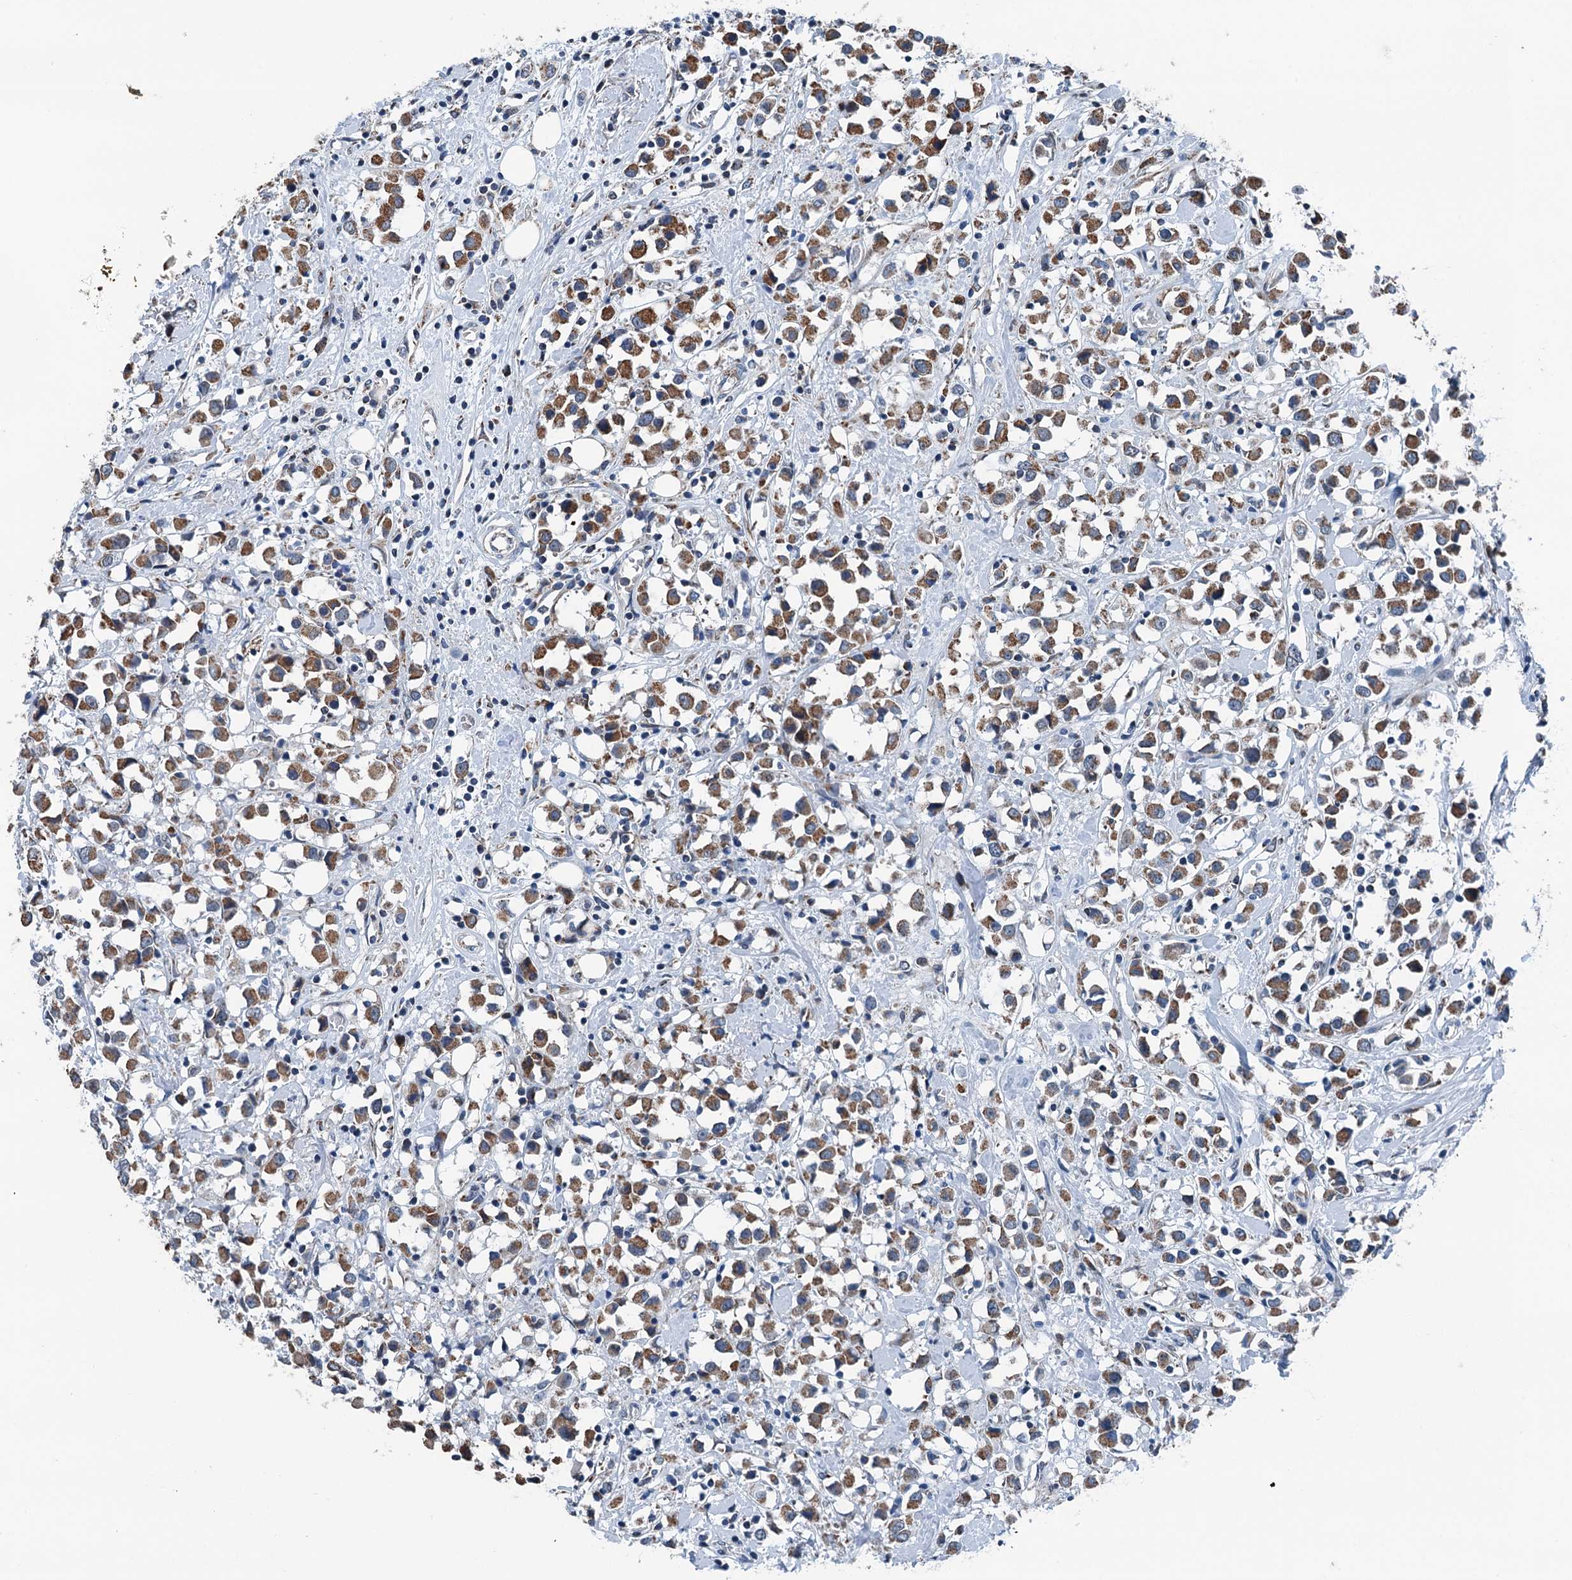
{"staining": {"intensity": "moderate", "quantity": ">75%", "location": "cytoplasmic/membranous"}, "tissue": "breast cancer", "cell_type": "Tumor cells", "image_type": "cancer", "snomed": [{"axis": "morphology", "description": "Duct carcinoma"}, {"axis": "topography", "description": "Breast"}], "caption": "The micrograph exhibits a brown stain indicating the presence of a protein in the cytoplasmic/membranous of tumor cells in breast cancer.", "gene": "TRPT1", "patient": {"sex": "female", "age": 61}}